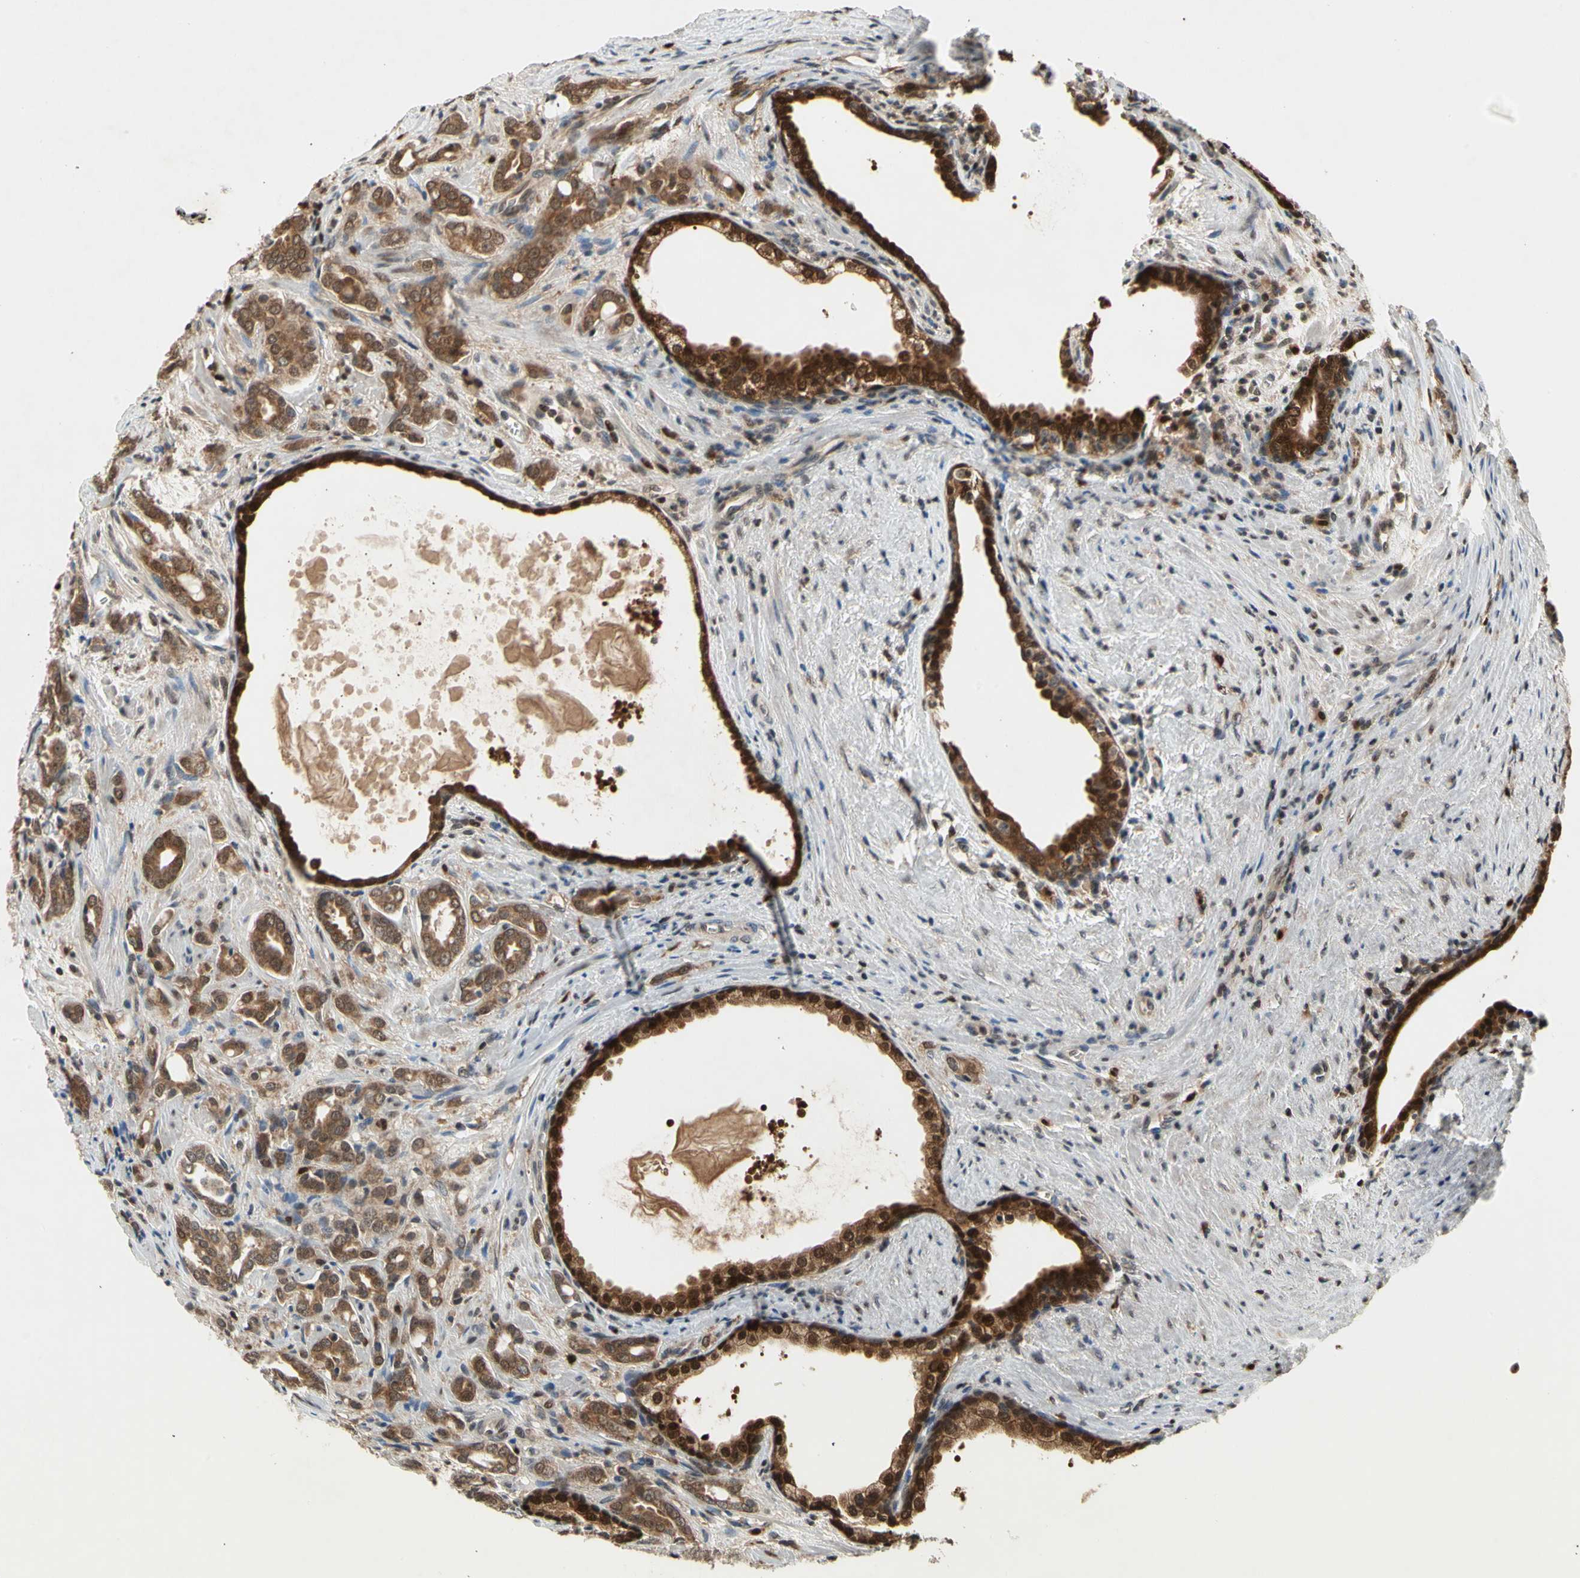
{"staining": {"intensity": "moderate", "quantity": ">75%", "location": "cytoplasmic/membranous,nuclear"}, "tissue": "prostate cancer", "cell_type": "Tumor cells", "image_type": "cancer", "snomed": [{"axis": "morphology", "description": "Adenocarcinoma, High grade"}, {"axis": "topography", "description": "Prostate"}], "caption": "This is a histology image of immunohistochemistry staining of prostate high-grade adenocarcinoma, which shows moderate positivity in the cytoplasmic/membranous and nuclear of tumor cells.", "gene": "GSR", "patient": {"sex": "male", "age": 64}}